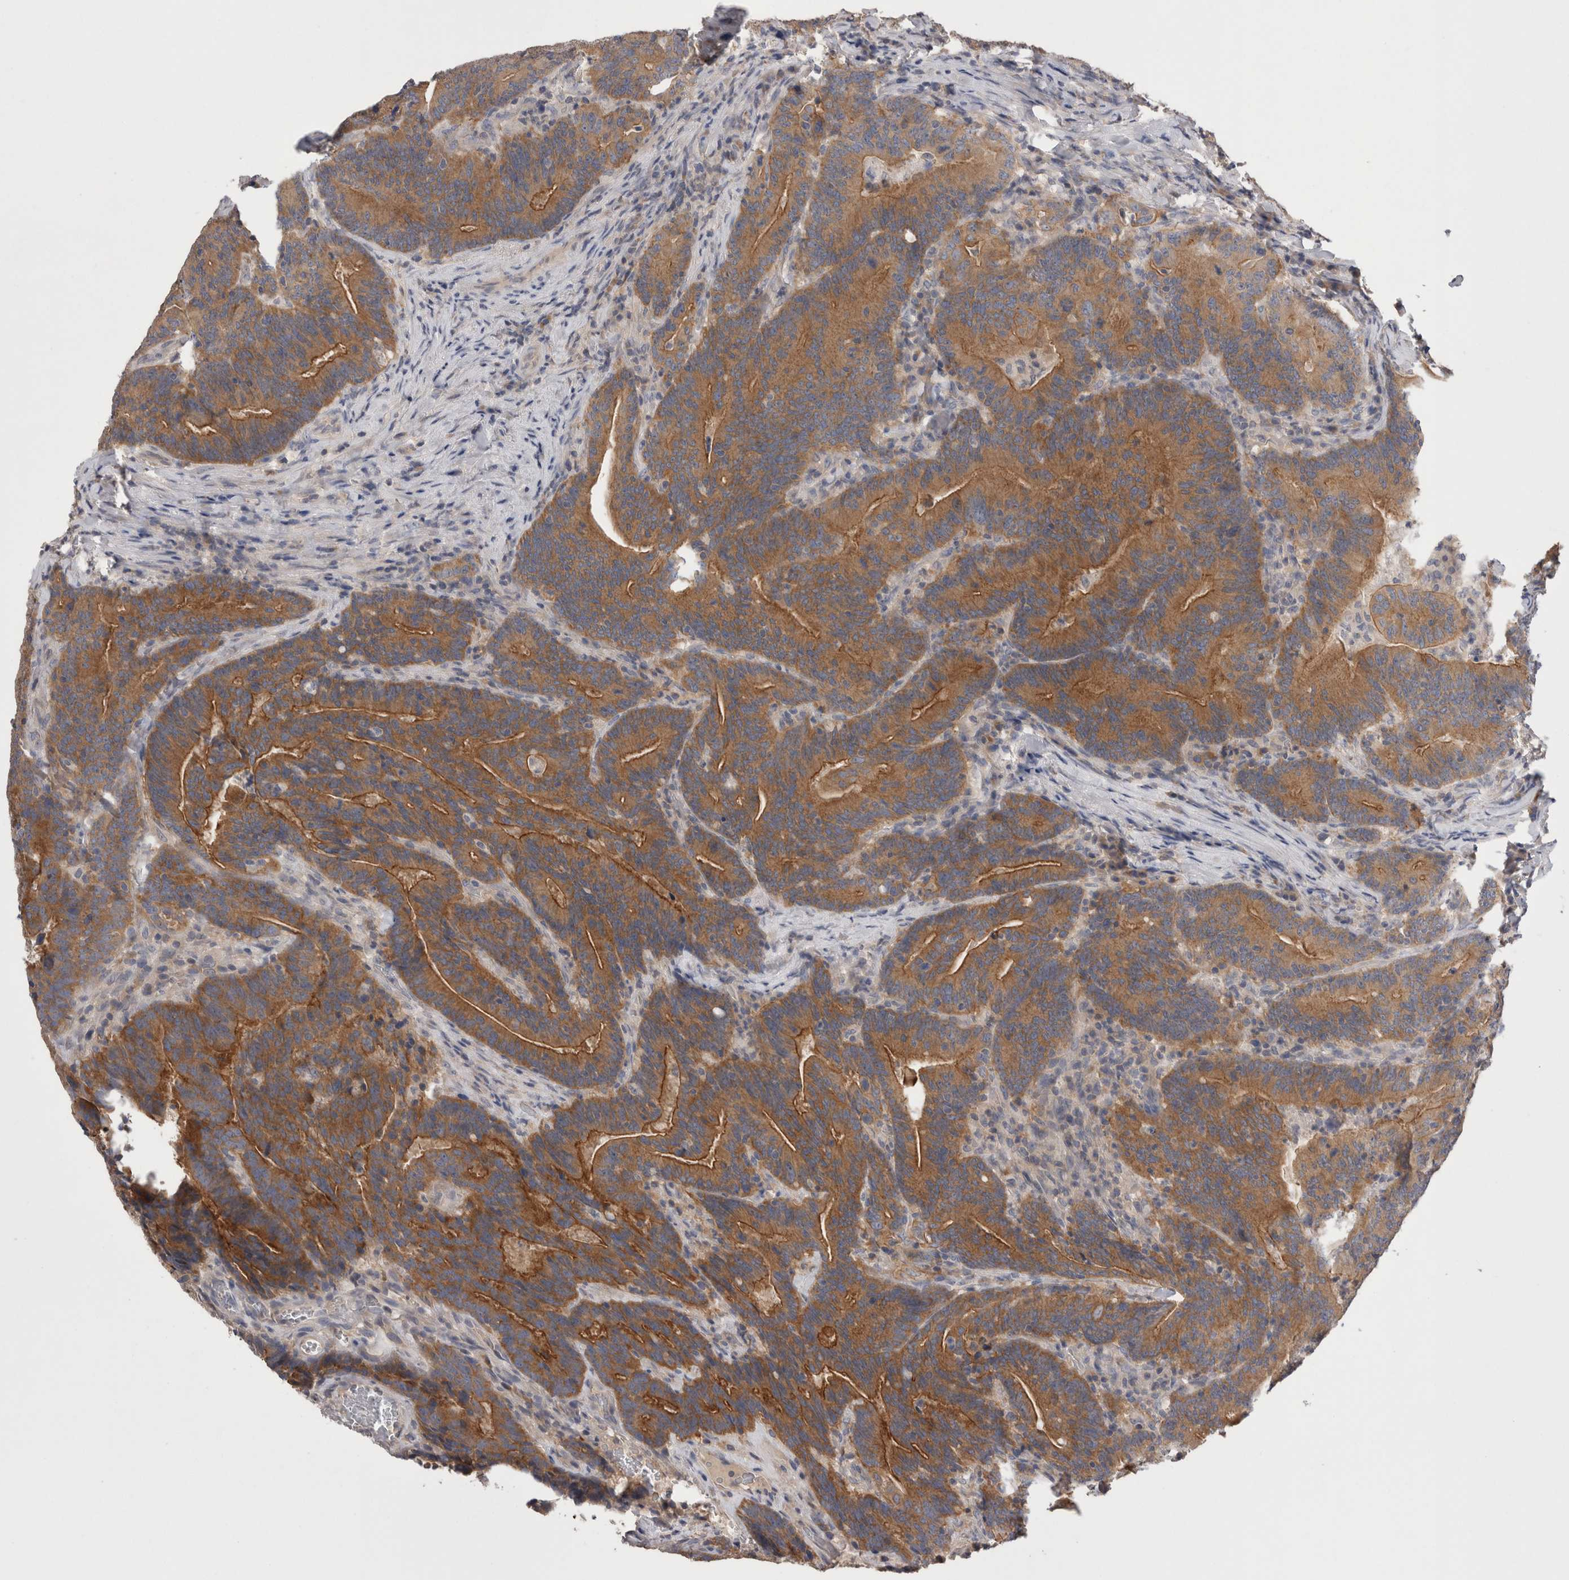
{"staining": {"intensity": "strong", "quantity": ">75%", "location": "cytoplasmic/membranous"}, "tissue": "colorectal cancer", "cell_type": "Tumor cells", "image_type": "cancer", "snomed": [{"axis": "morphology", "description": "Adenocarcinoma, NOS"}, {"axis": "topography", "description": "Colon"}], "caption": "Immunohistochemistry staining of colorectal adenocarcinoma, which displays high levels of strong cytoplasmic/membranous positivity in approximately >75% of tumor cells indicating strong cytoplasmic/membranous protein positivity. The staining was performed using DAB (3,3'-diaminobenzidine) (brown) for protein detection and nuclei were counterstained in hematoxylin (blue).", "gene": "OTOR", "patient": {"sex": "female", "age": 66}}